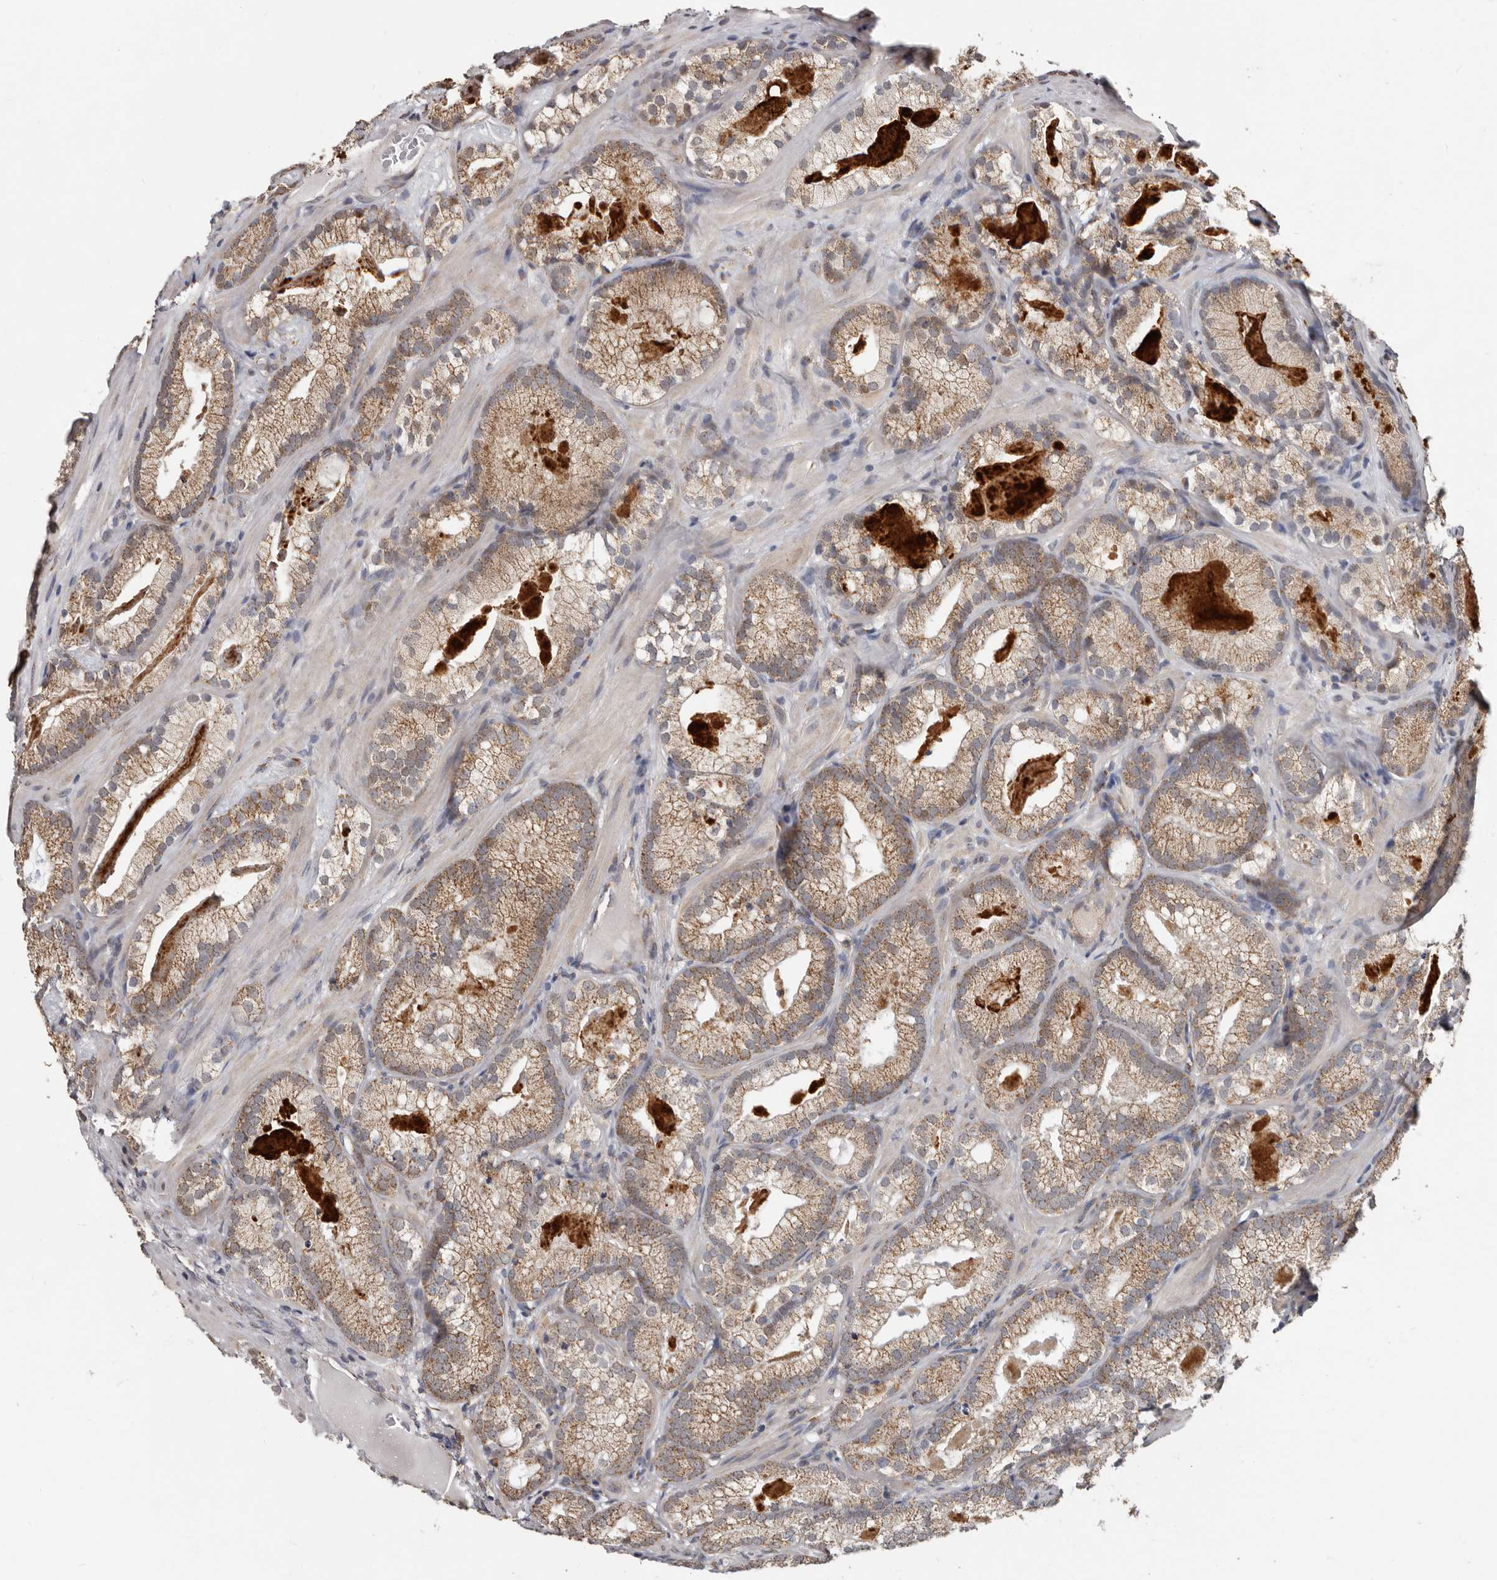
{"staining": {"intensity": "moderate", "quantity": ">75%", "location": "cytoplasmic/membranous"}, "tissue": "prostate cancer", "cell_type": "Tumor cells", "image_type": "cancer", "snomed": [{"axis": "morphology", "description": "Adenocarcinoma, Low grade"}, {"axis": "topography", "description": "Prostate"}], "caption": "Immunohistochemical staining of prostate adenocarcinoma (low-grade) displays medium levels of moderate cytoplasmic/membranous positivity in about >75% of tumor cells.", "gene": "MRPL18", "patient": {"sex": "male", "age": 72}}